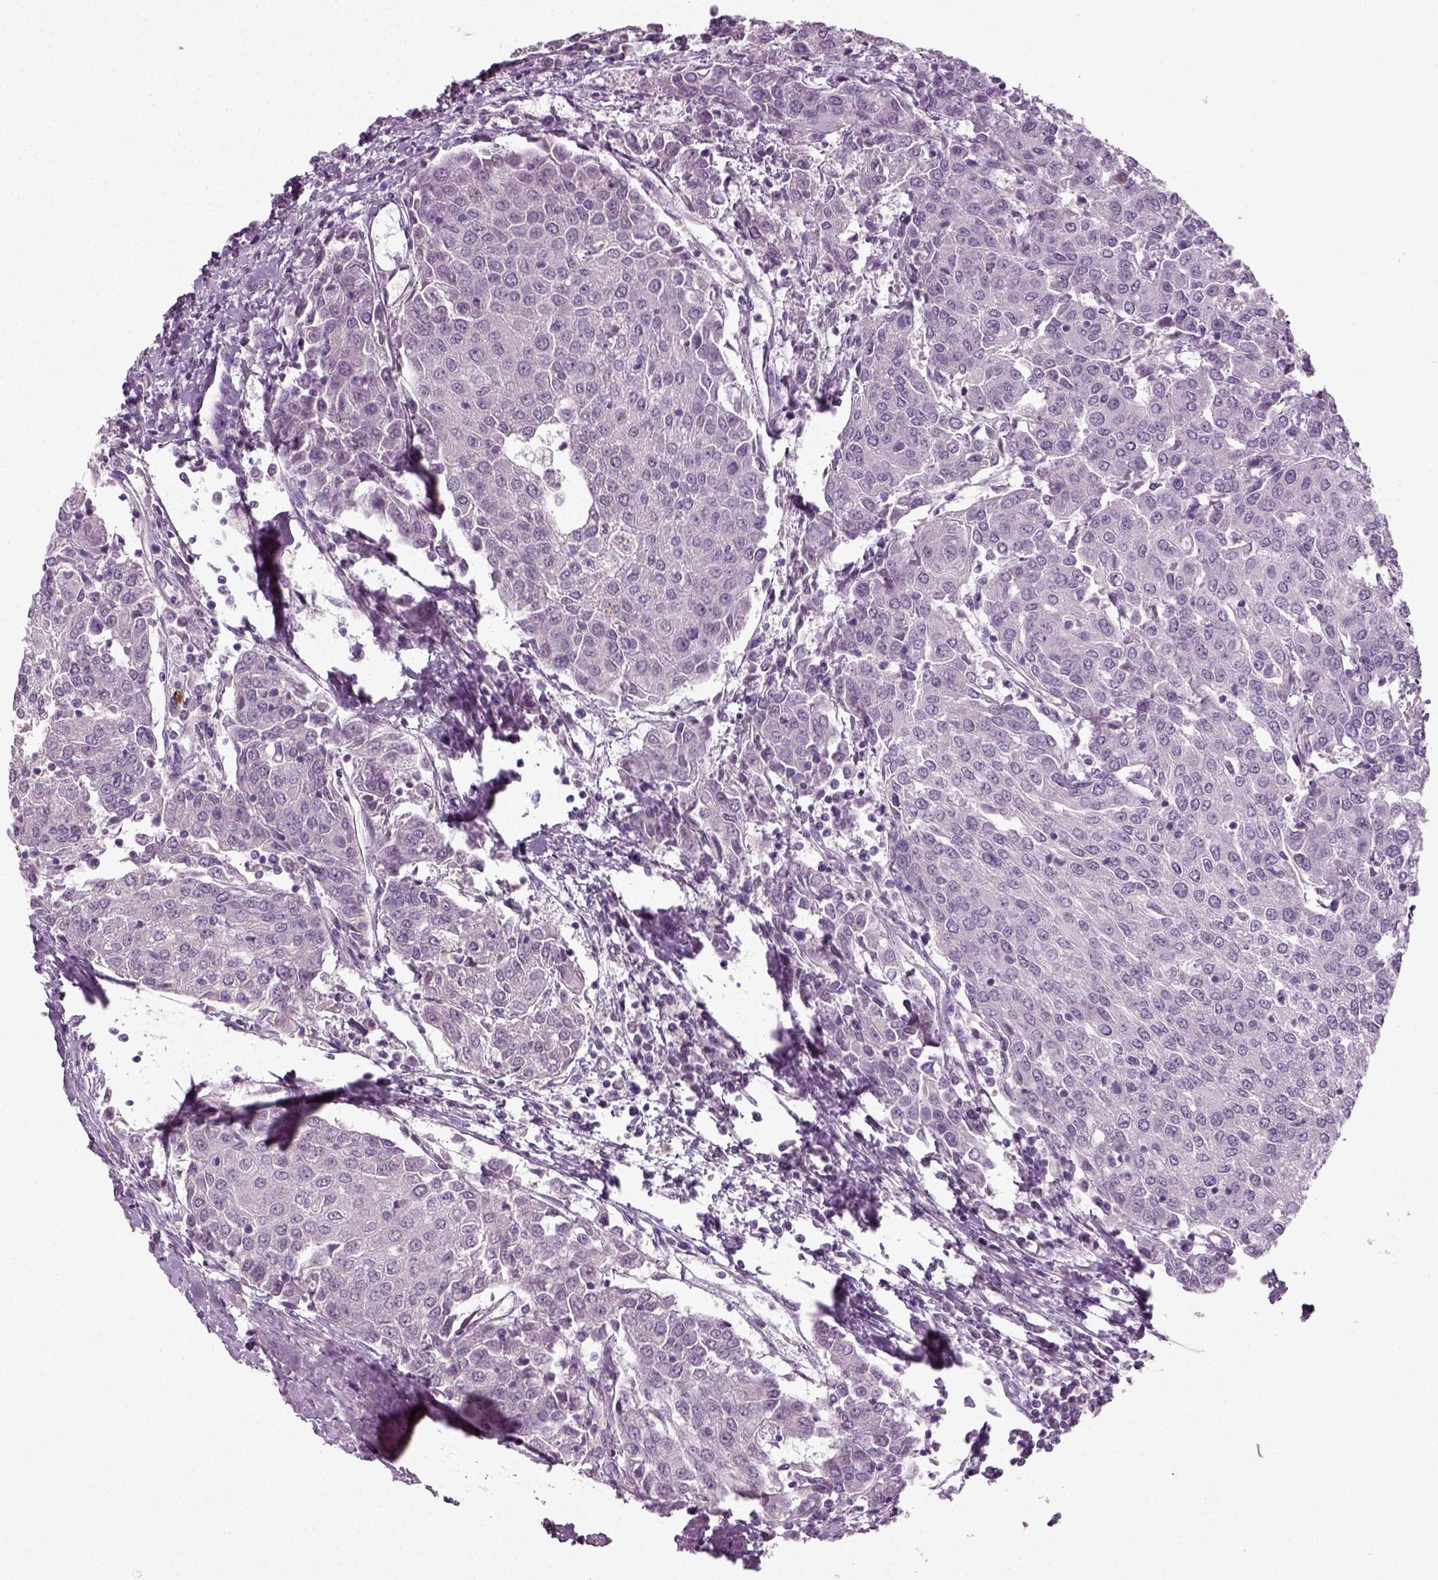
{"staining": {"intensity": "negative", "quantity": "none", "location": "none"}, "tissue": "urothelial cancer", "cell_type": "Tumor cells", "image_type": "cancer", "snomed": [{"axis": "morphology", "description": "Urothelial carcinoma, High grade"}, {"axis": "topography", "description": "Urinary bladder"}], "caption": "Immunohistochemical staining of human urothelial cancer displays no significant positivity in tumor cells.", "gene": "SYNGAP1", "patient": {"sex": "female", "age": 85}}